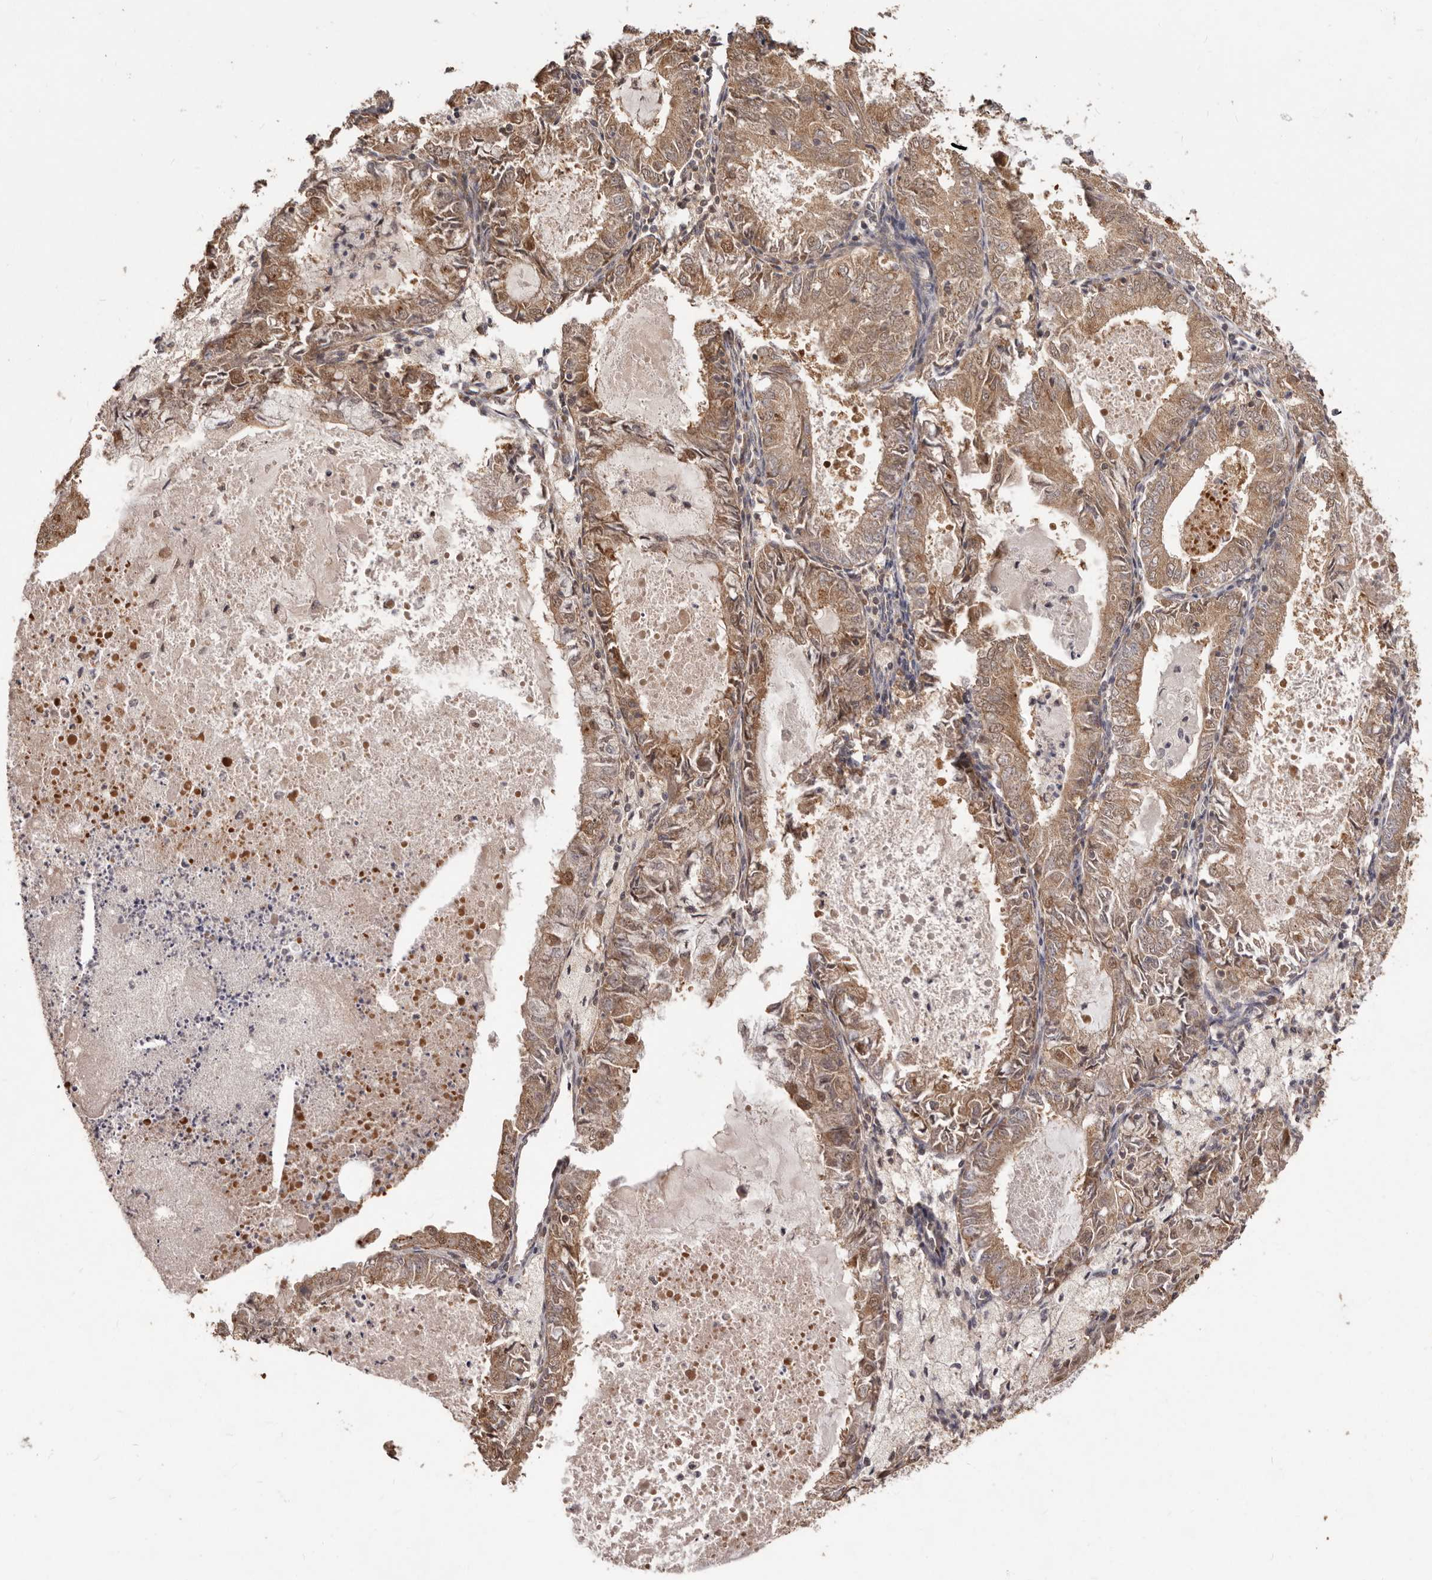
{"staining": {"intensity": "moderate", "quantity": ">75%", "location": "cytoplasmic/membranous"}, "tissue": "endometrial cancer", "cell_type": "Tumor cells", "image_type": "cancer", "snomed": [{"axis": "morphology", "description": "Adenocarcinoma, NOS"}, {"axis": "topography", "description": "Endometrium"}], "caption": "Adenocarcinoma (endometrial) tissue reveals moderate cytoplasmic/membranous positivity in about >75% of tumor cells", "gene": "MTO1", "patient": {"sex": "female", "age": 57}}